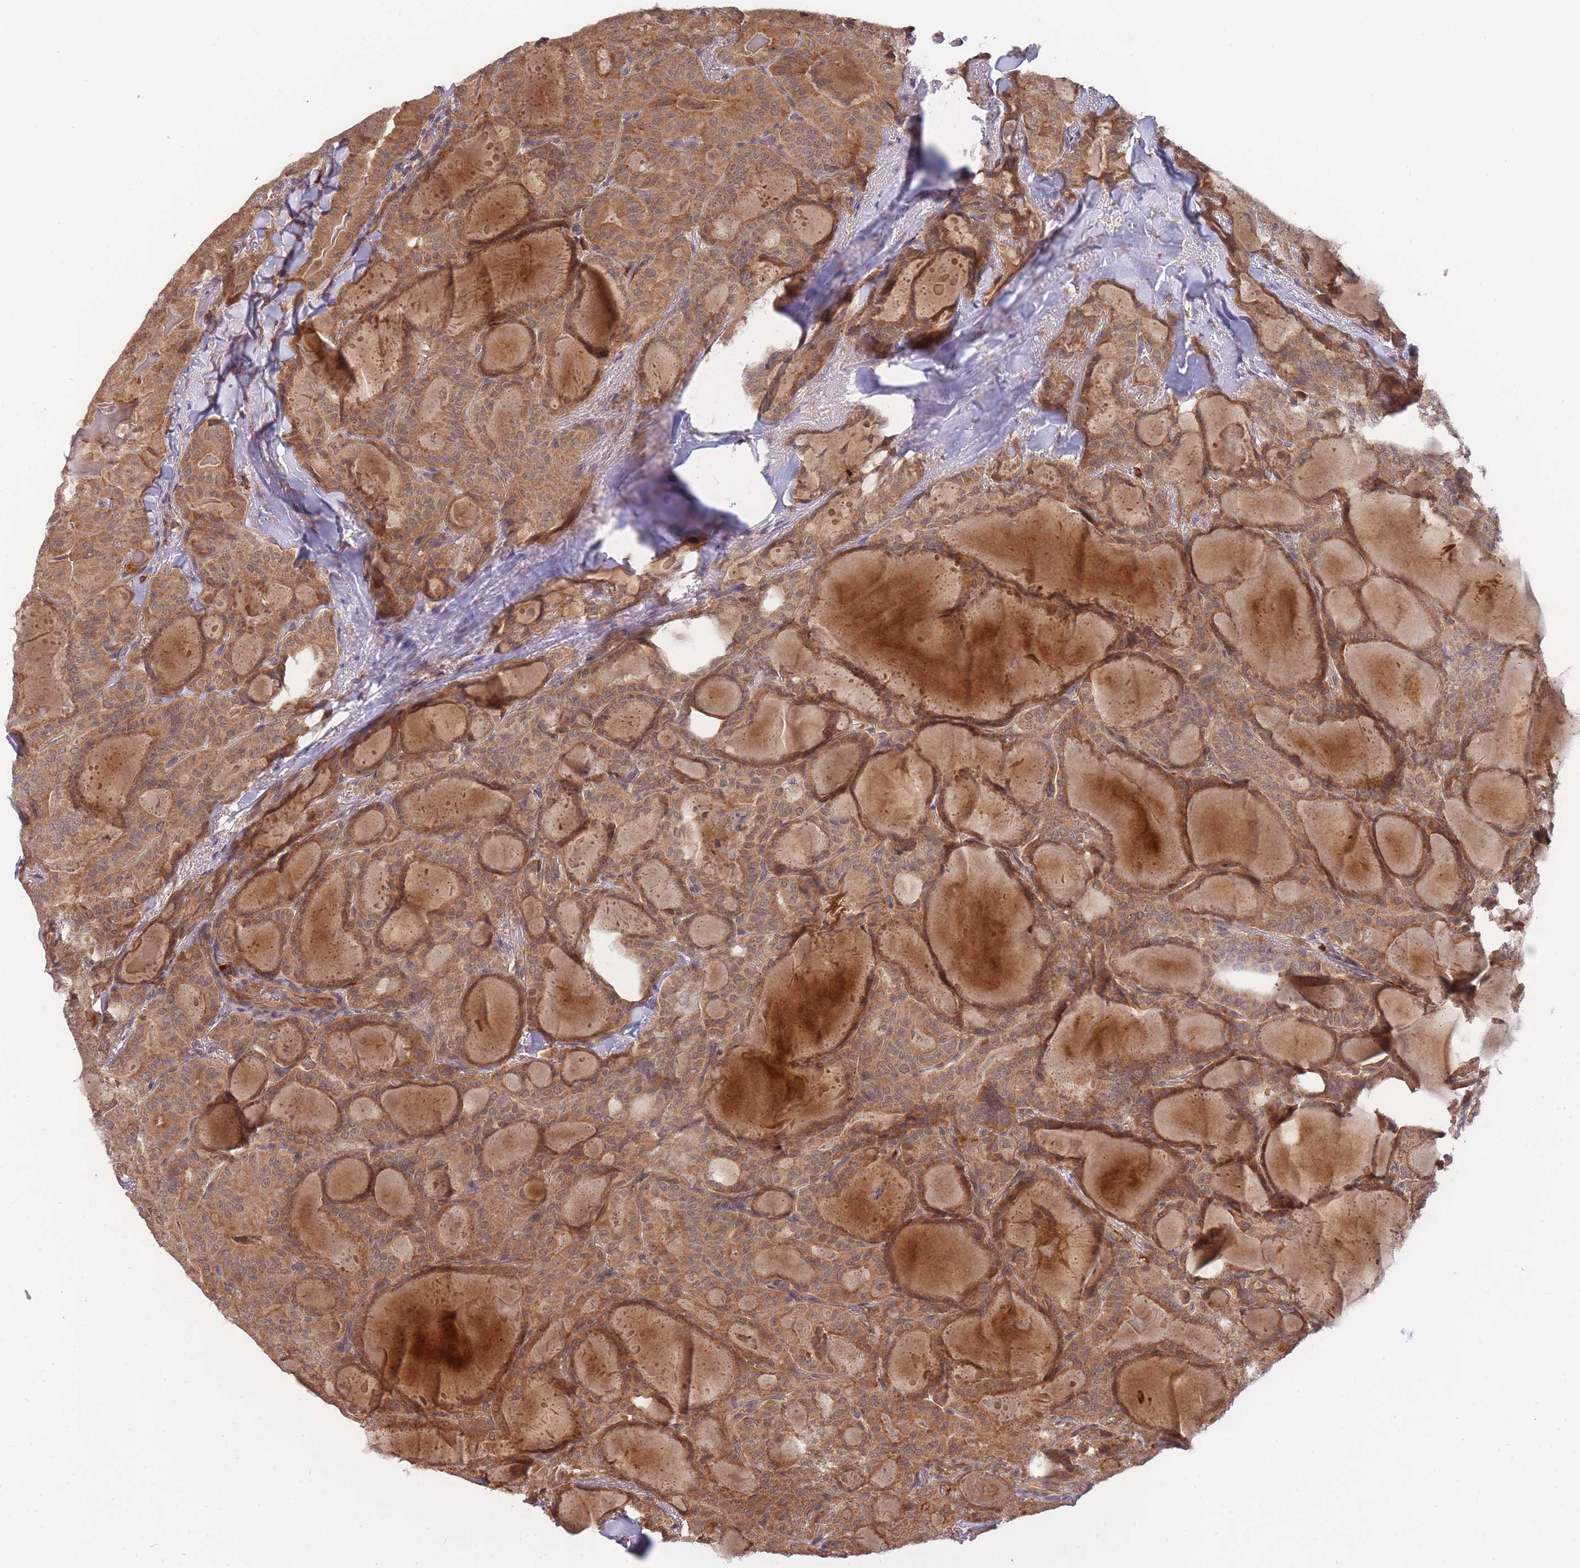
{"staining": {"intensity": "moderate", "quantity": ">75%", "location": "cytoplasmic/membranous,nuclear"}, "tissue": "thyroid cancer", "cell_type": "Tumor cells", "image_type": "cancer", "snomed": [{"axis": "morphology", "description": "Papillary adenocarcinoma, NOS"}, {"axis": "topography", "description": "Thyroid gland"}], "caption": "Brown immunohistochemical staining in thyroid cancer (papillary adenocarcinoma) demonstrates moderate cytoplasmic/membranous and nuclear staining in about >75% of tumor cells.", "gene": "SMC6", "patient": {"sex": "female", "age": 68}}